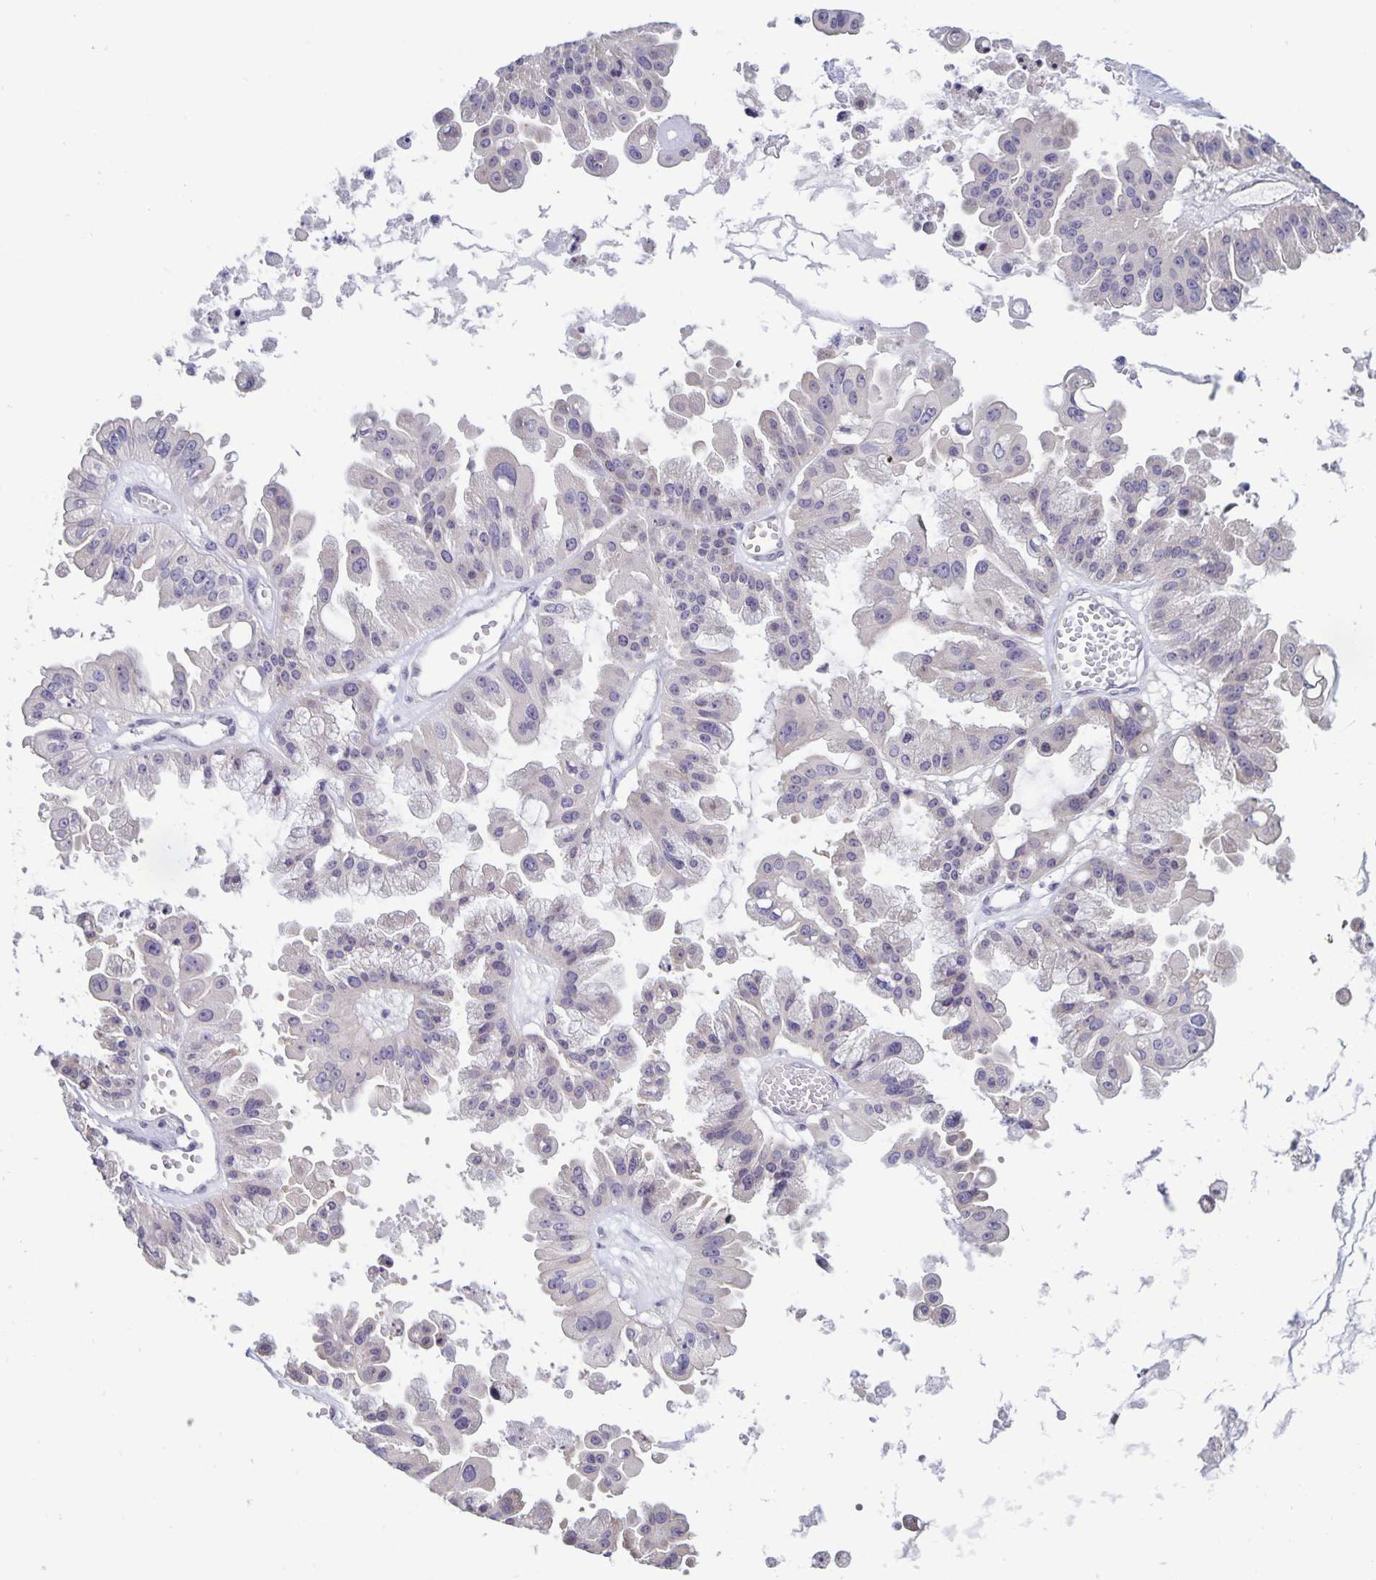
{"staining": {"intensity": "negative", "quantity": "none", "location": "none"}, "tissue": "ovarian cancer", "cell_type": "Tumor cells", "image_type": "cancer", "snomed": [{"axis": "morphology", "description": "Cystadenocarcinoma, serous, NOS"}, {"axis": "topography", "description": "Ovary"}], "caption": "The micrograph reveals no significant staining in tumor cells of serous cystadenocarcinoma (ovarian).", "gene": "PLCB3", "patient": {"sex": "female", "age": 56}}